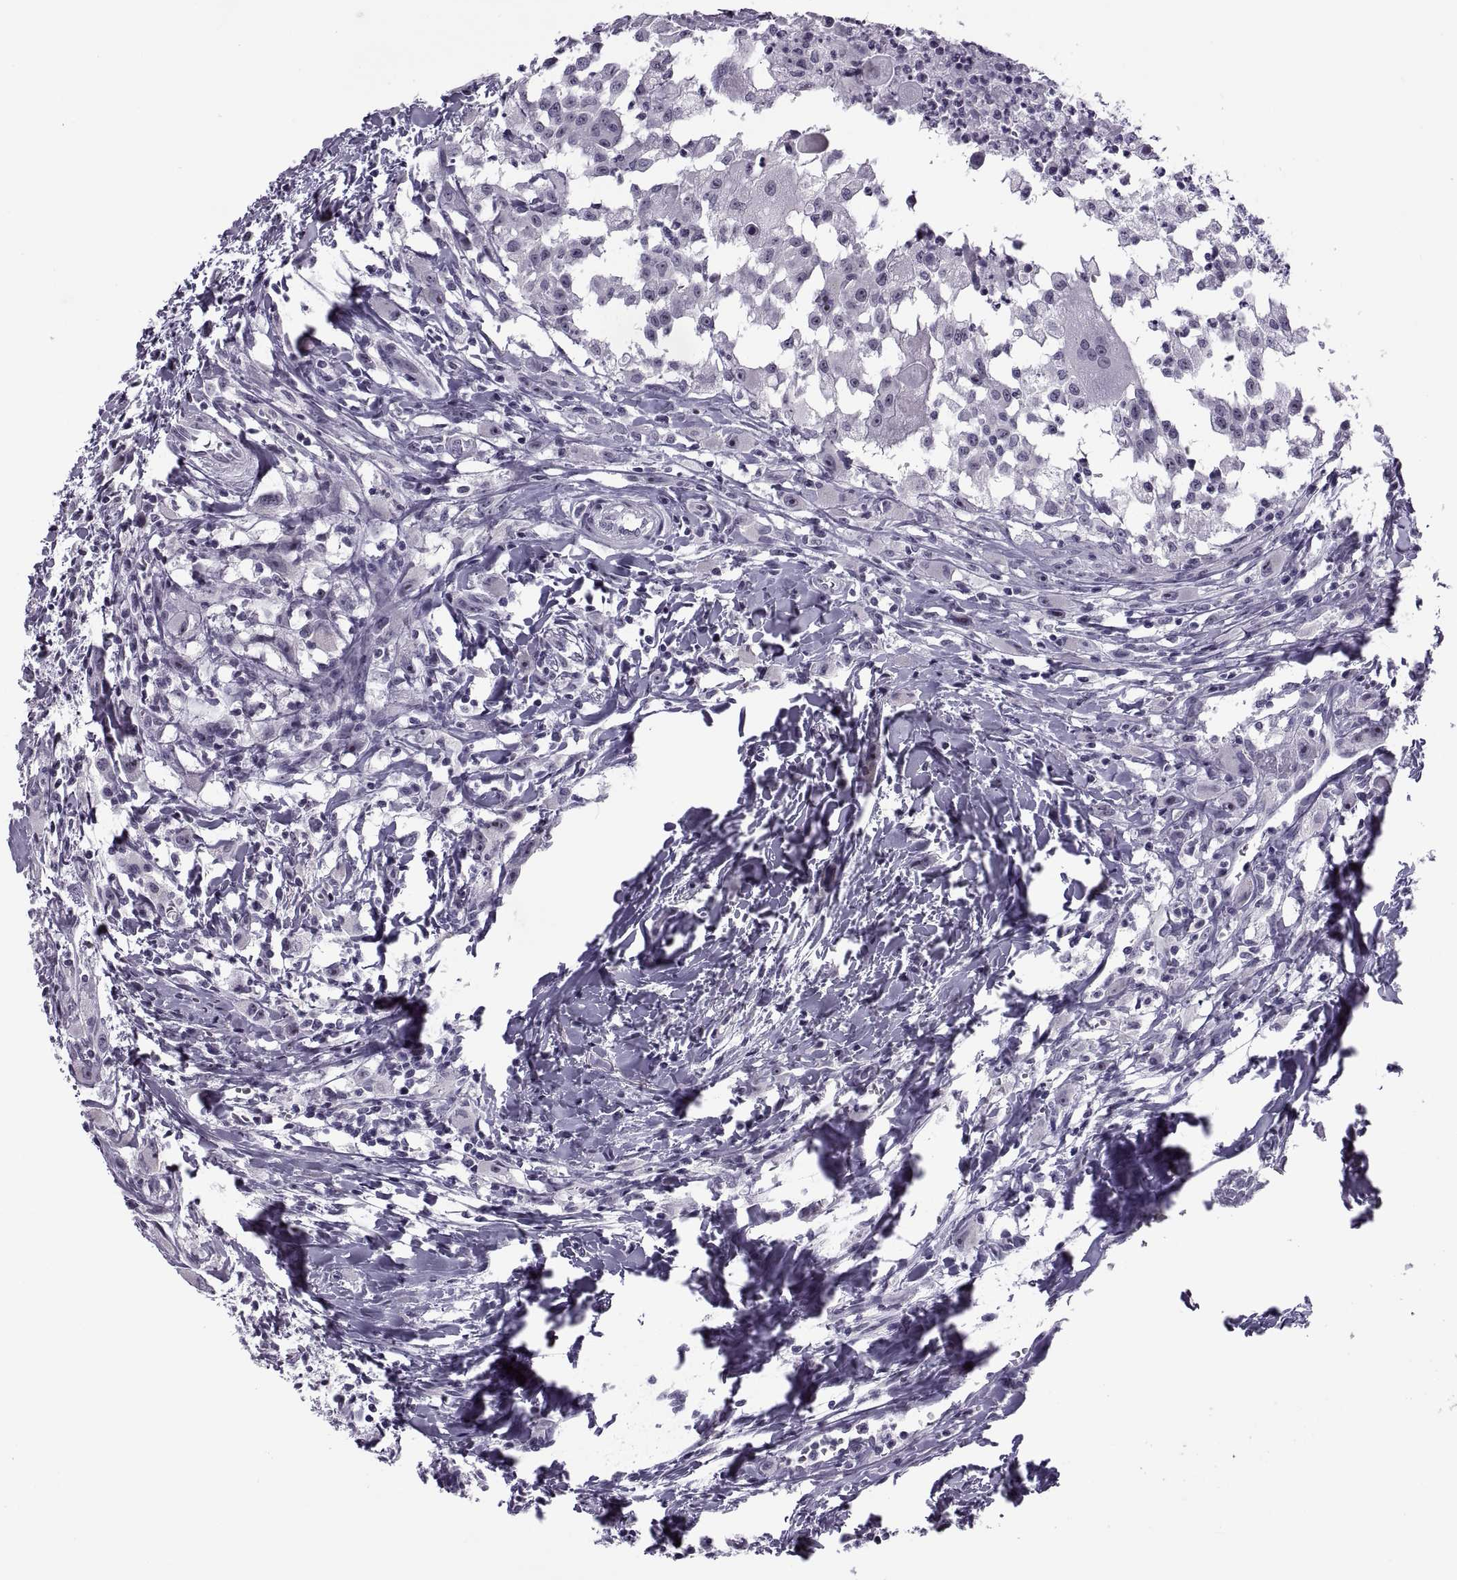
{"staining": {"intensity": "negative", "quantity": "none", "location": "none"}, "tissue": "head and neck cancer", "cell_type": "Tumor cells", "image_type": "cancer", "snomed": [{"axis": "morphology", "description": "Squamous cell carcinoma, NOS"}, {"axis": "morphology", "description": "Squamous cell carcinoma, metastatic, NOS"}, {"axis": "topography", "description": "Oral tissue"}, {"axis": "topography", "description": "Head-Neck"}], "caption": "High magnification brightfield microscopy of head and neck cancer (metastatic squamous cell carcinoma) stained with DAB (3,3'-diaminobenzidine) (brown) and counterstained with hematoxylin (blue): tumor cells show no significant staining.", "gene": "TBC1D3G", "patient": {"sex": "female", "age": 85}}